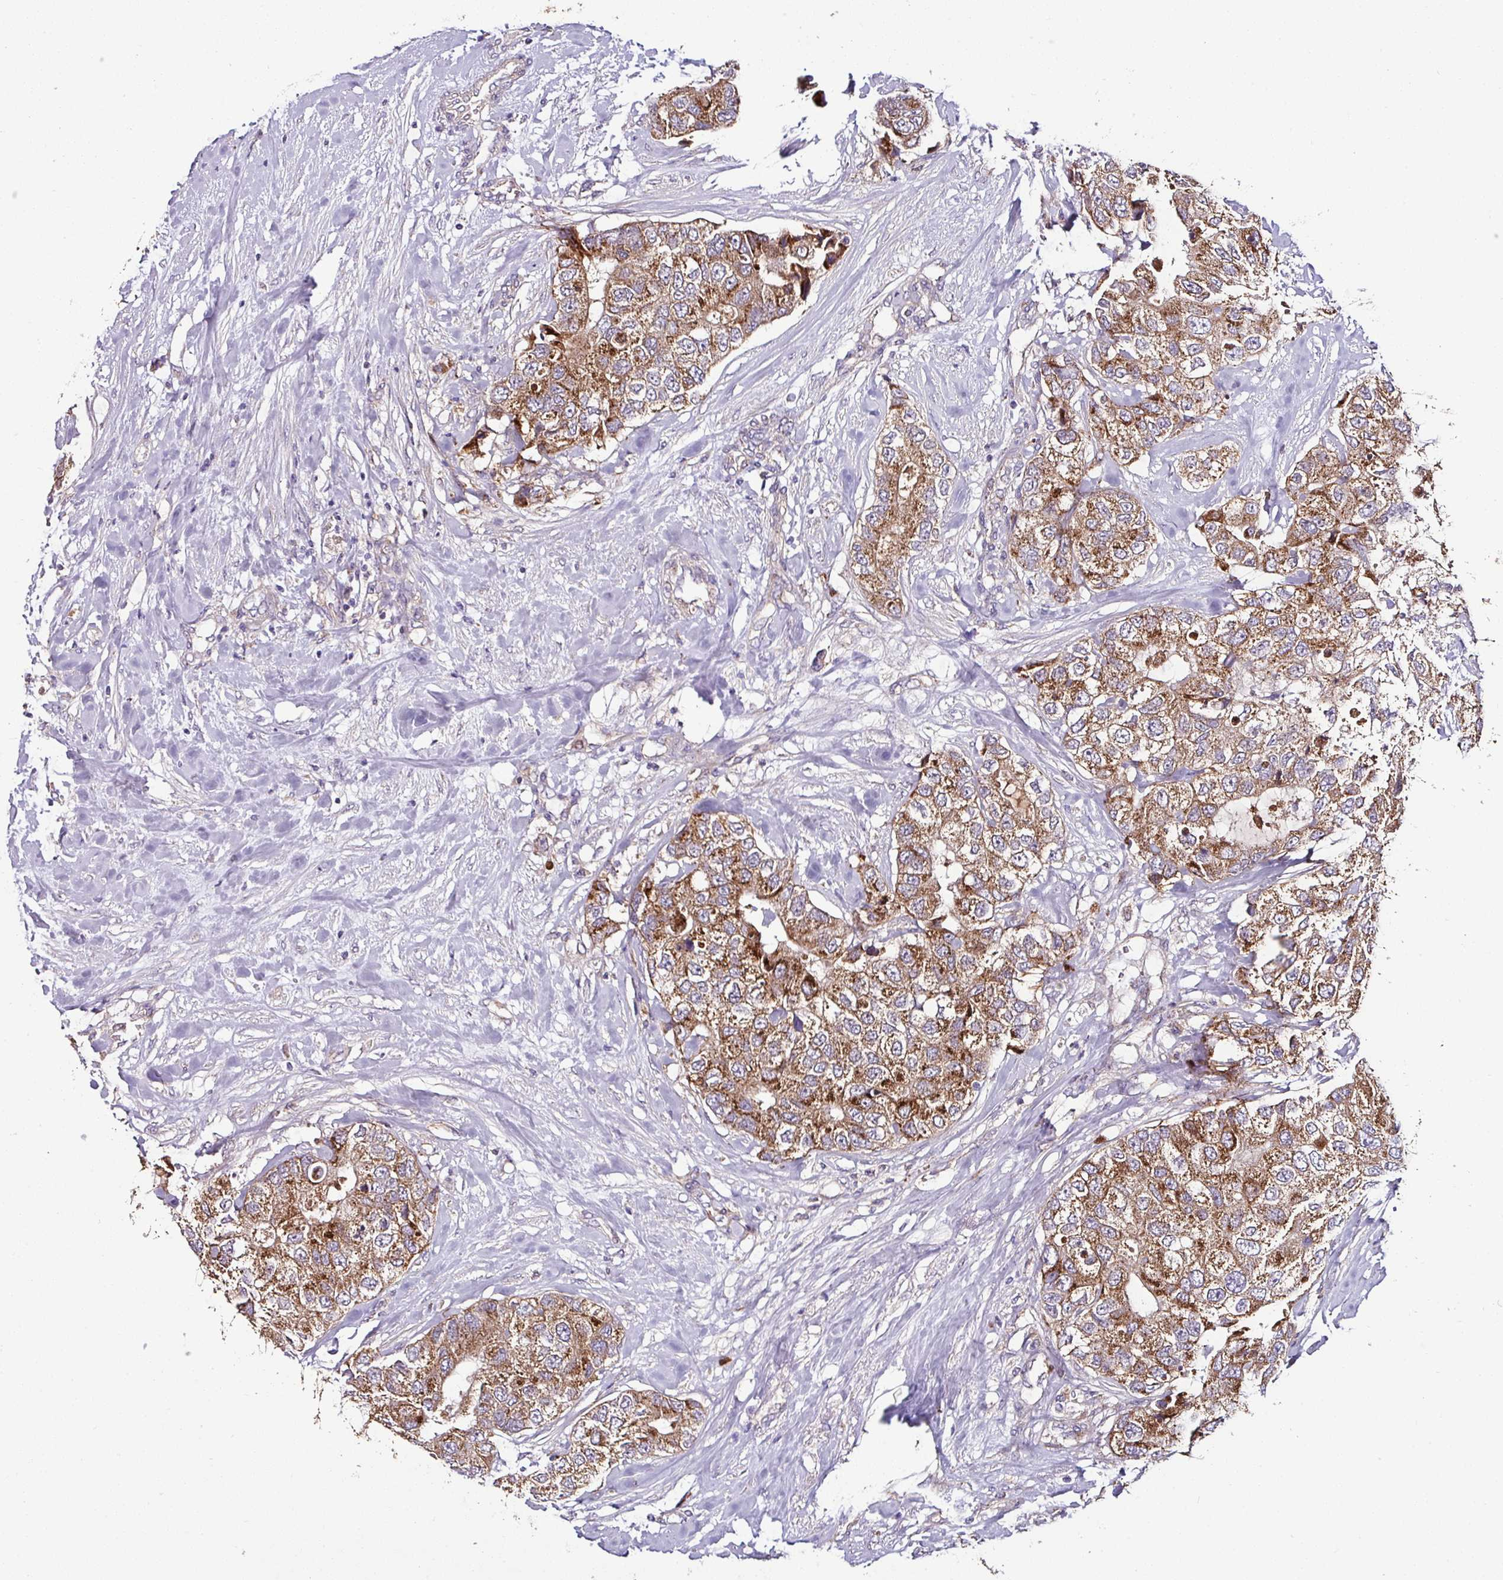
{"staining": {"intensity": "strong", "quantity": ">75%", "location": "cytoplasmic/membranous"}, "tissue": "breast cancer", "cell_type": "Tumor cells", "image_type": "cancer", "snomed": [{"axis": "morphology", "description": "Duct carcinoma"}, {"axis": "topography", "description": "Breast"}], "caption": "Breast cancer (intraductal carcinoma) stained for a protein (brown) displays strong cytoplasmic/membranous positive staining in approximately >75% of tumor cells.", "gene": "CPD", "patient": {"sex": "female", "age": 62}}